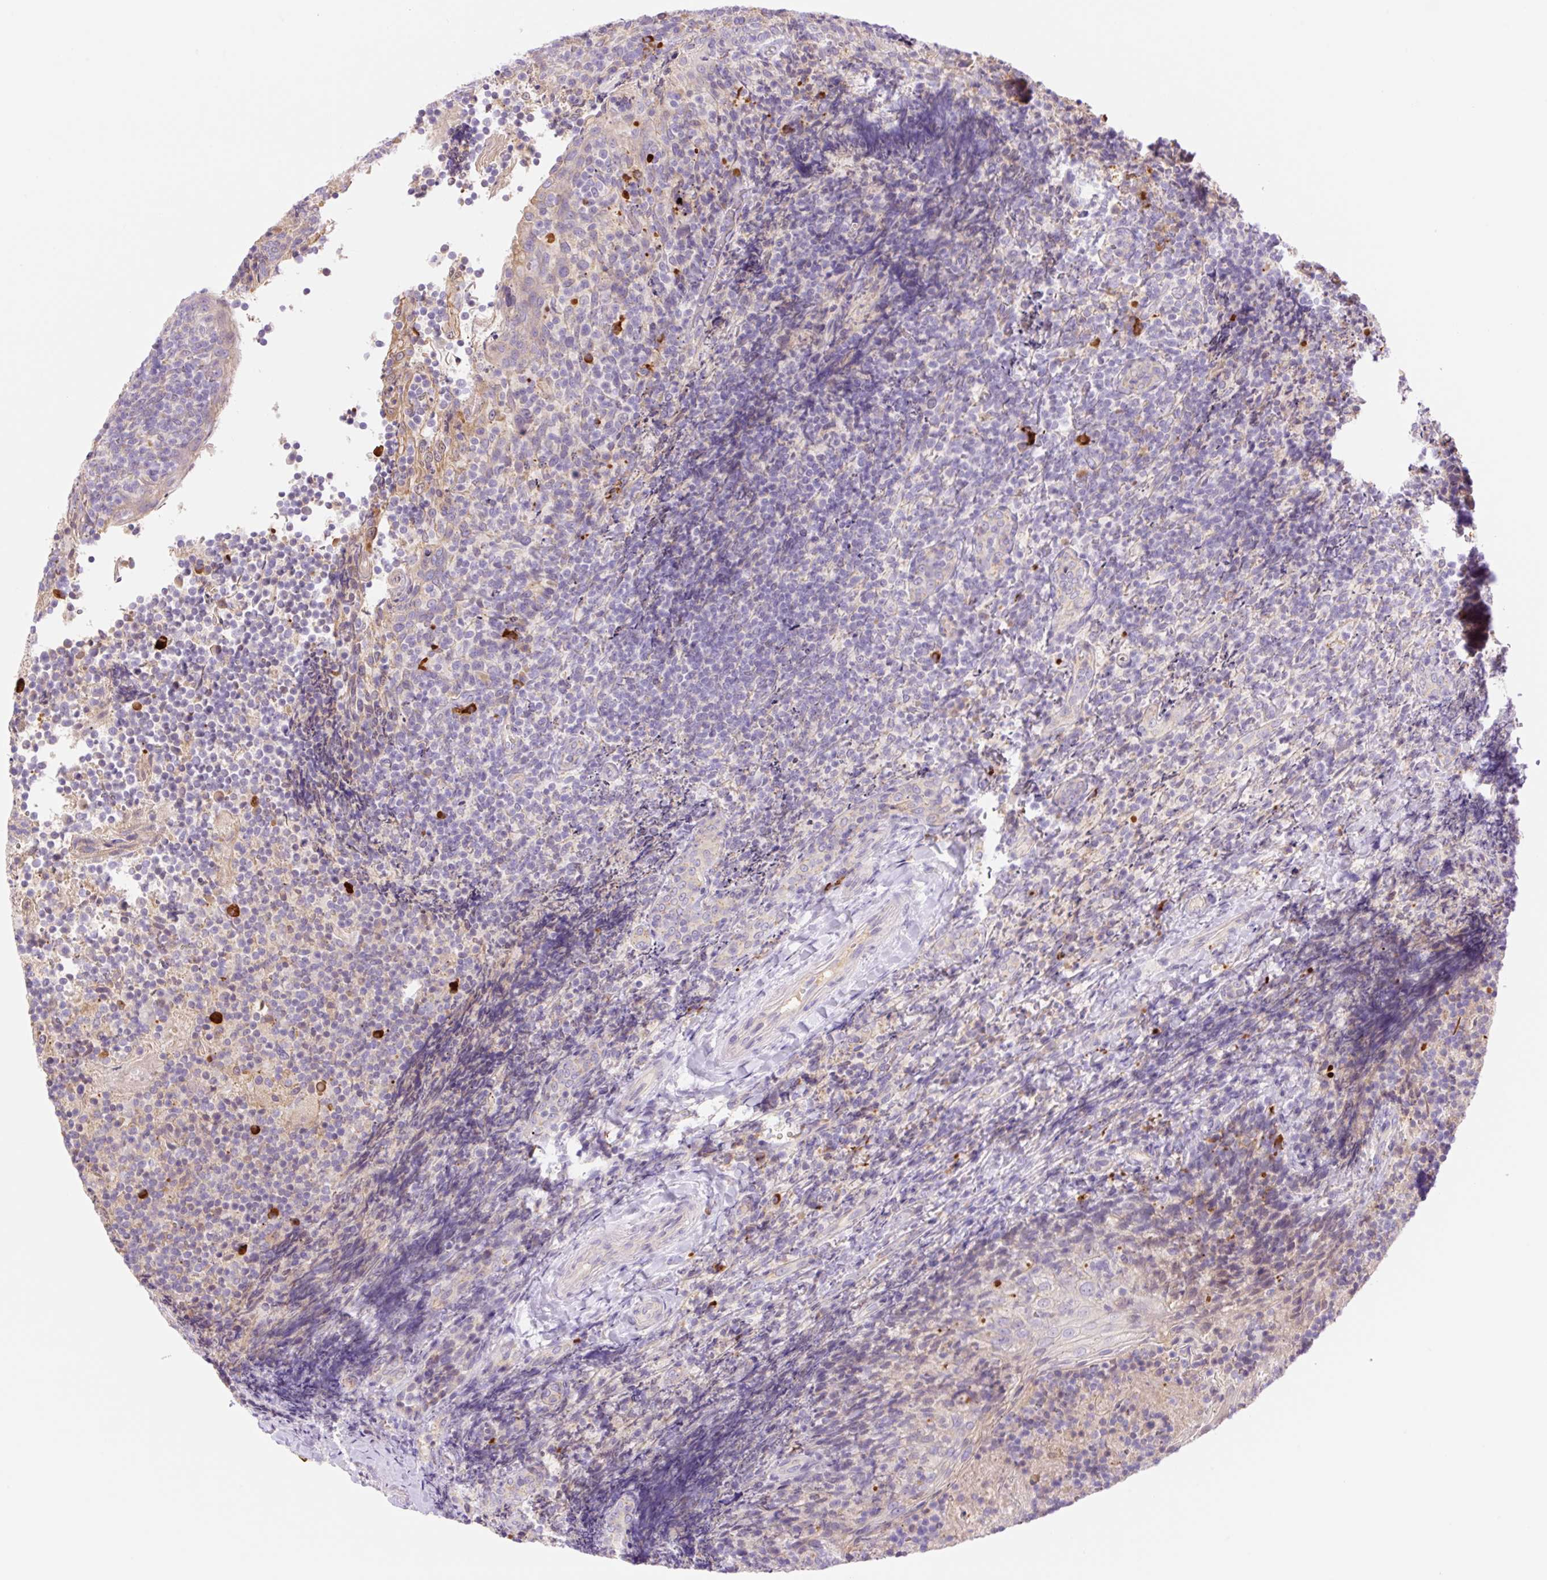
{"staining": {"intensity": "moderate", "quantity": "<25%", "location": "cytoplasmic/membranous"}, "tissue": "tonsil", "cell_type": "Germinal center cells", "image_type": "normal", "snomed": [{"axis": "morphology", "description": "Normal tissue, NOS"}, {"axis": "topography", "description": "Tonsil"}], "caption": "IHC of unremarkable human tonsil shows low levels of moderate cytoplasmic/membranous expression in approximately <25% of germinal center cells. (DAB IHC with brightfield microscopy, high magnification).", "gene": "DENND5A", "patient": {"sex": "female", "age": 10}}